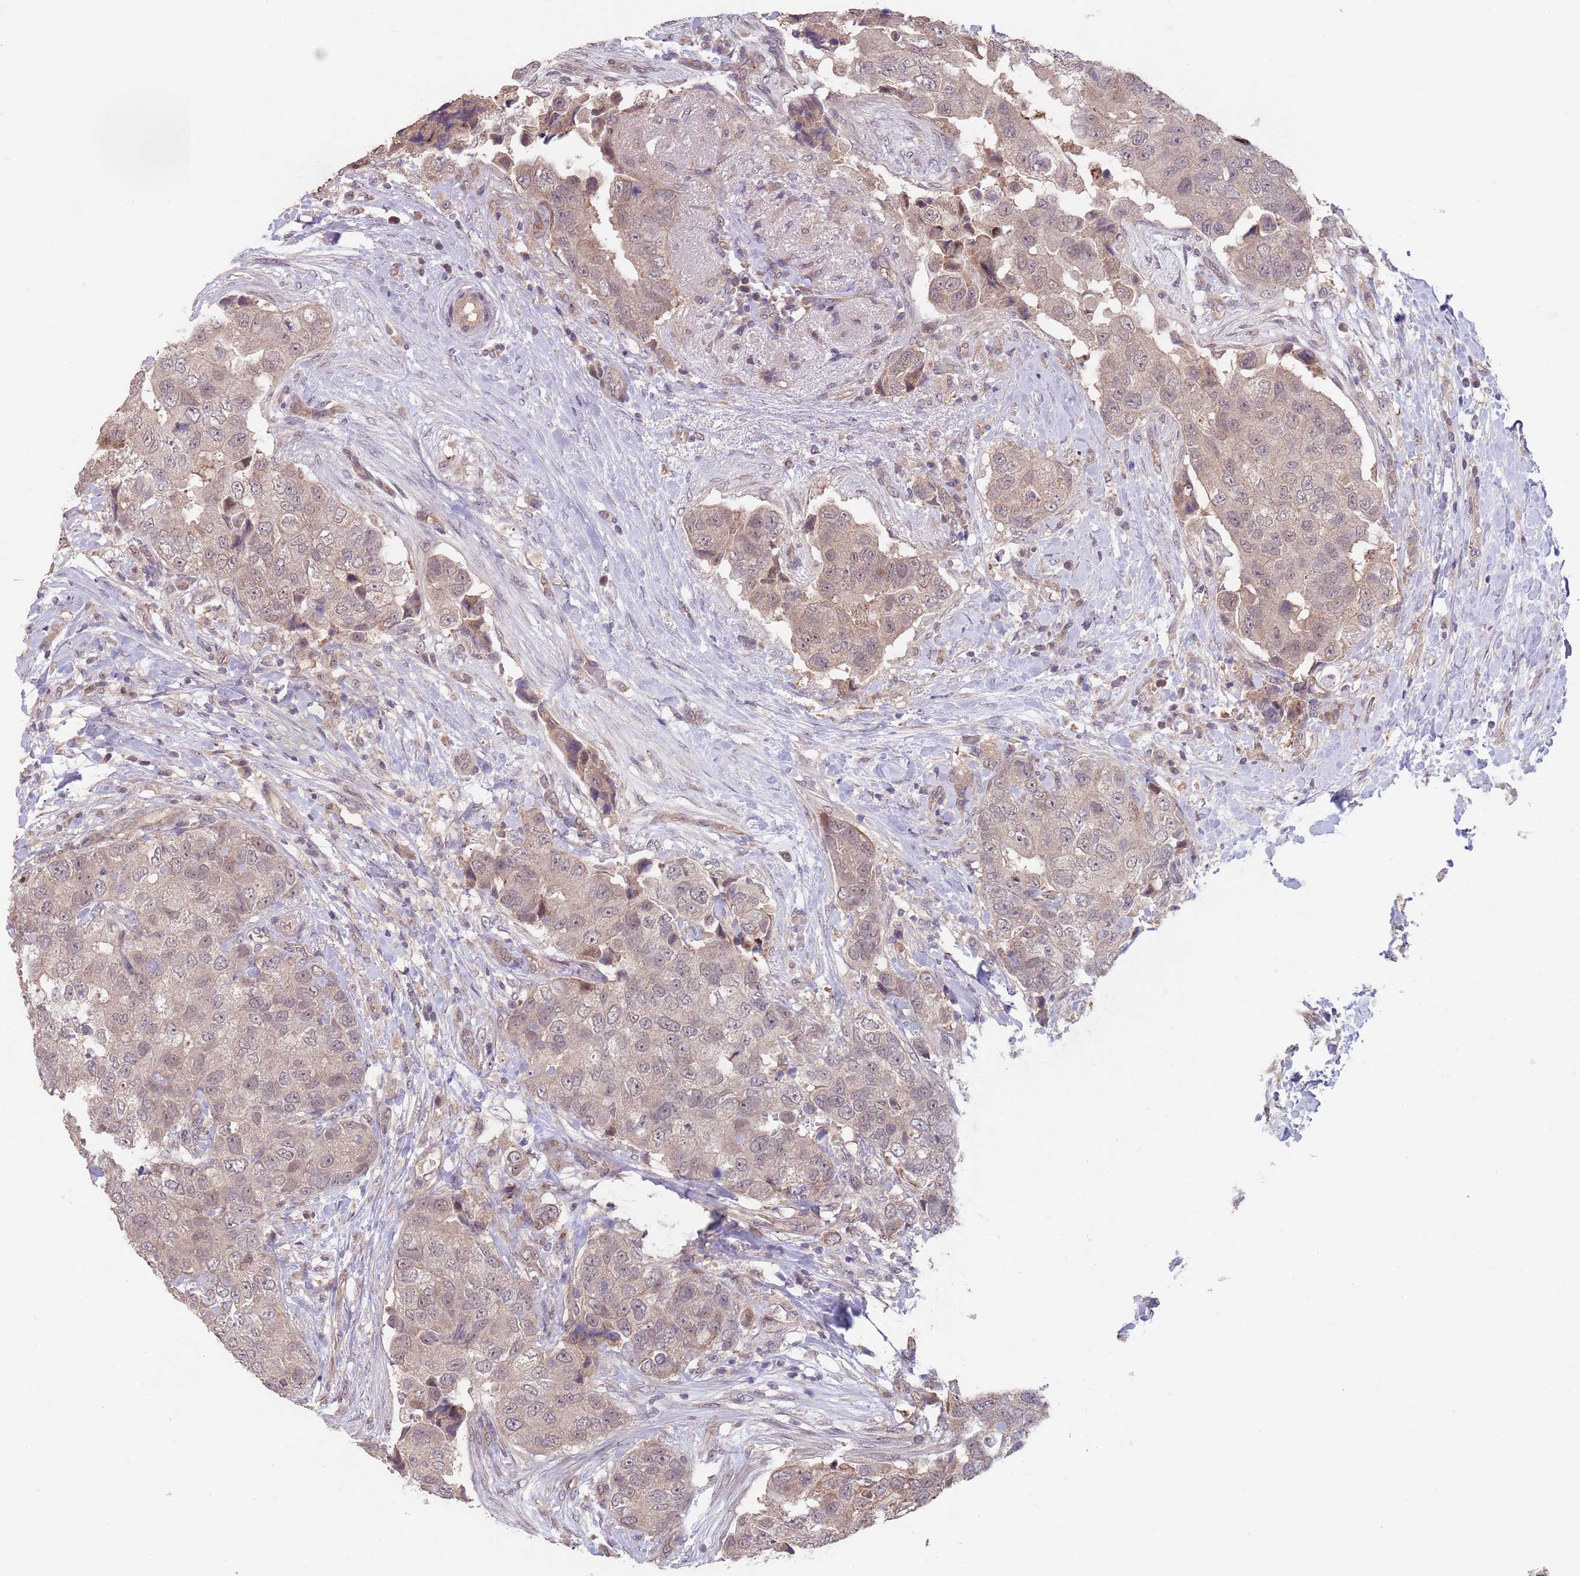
{"staining": {"intensity": "moderate", "quantity": ">75%", "location": "cytoplasmic/membranous"}, "tissue": "breast cancer", "cell_type": "Tumor cells", "image_type": "cancer", "snomed": [{"axis": "morphology", "description": "Normal tissue, NOS"}, {"axis": "morphology", "description": "Duct carcinoma"}, {"axis": "topography", "description": "Breast"}], "caption": "Immunohistochemical staining of breast cancer exhibits medium levels of moderate cytoplasmic/membranous protein staining in approximately >75% of tumor cells.", "gene": "MEI1", "patient": {"sex": "female", "age": 62}}